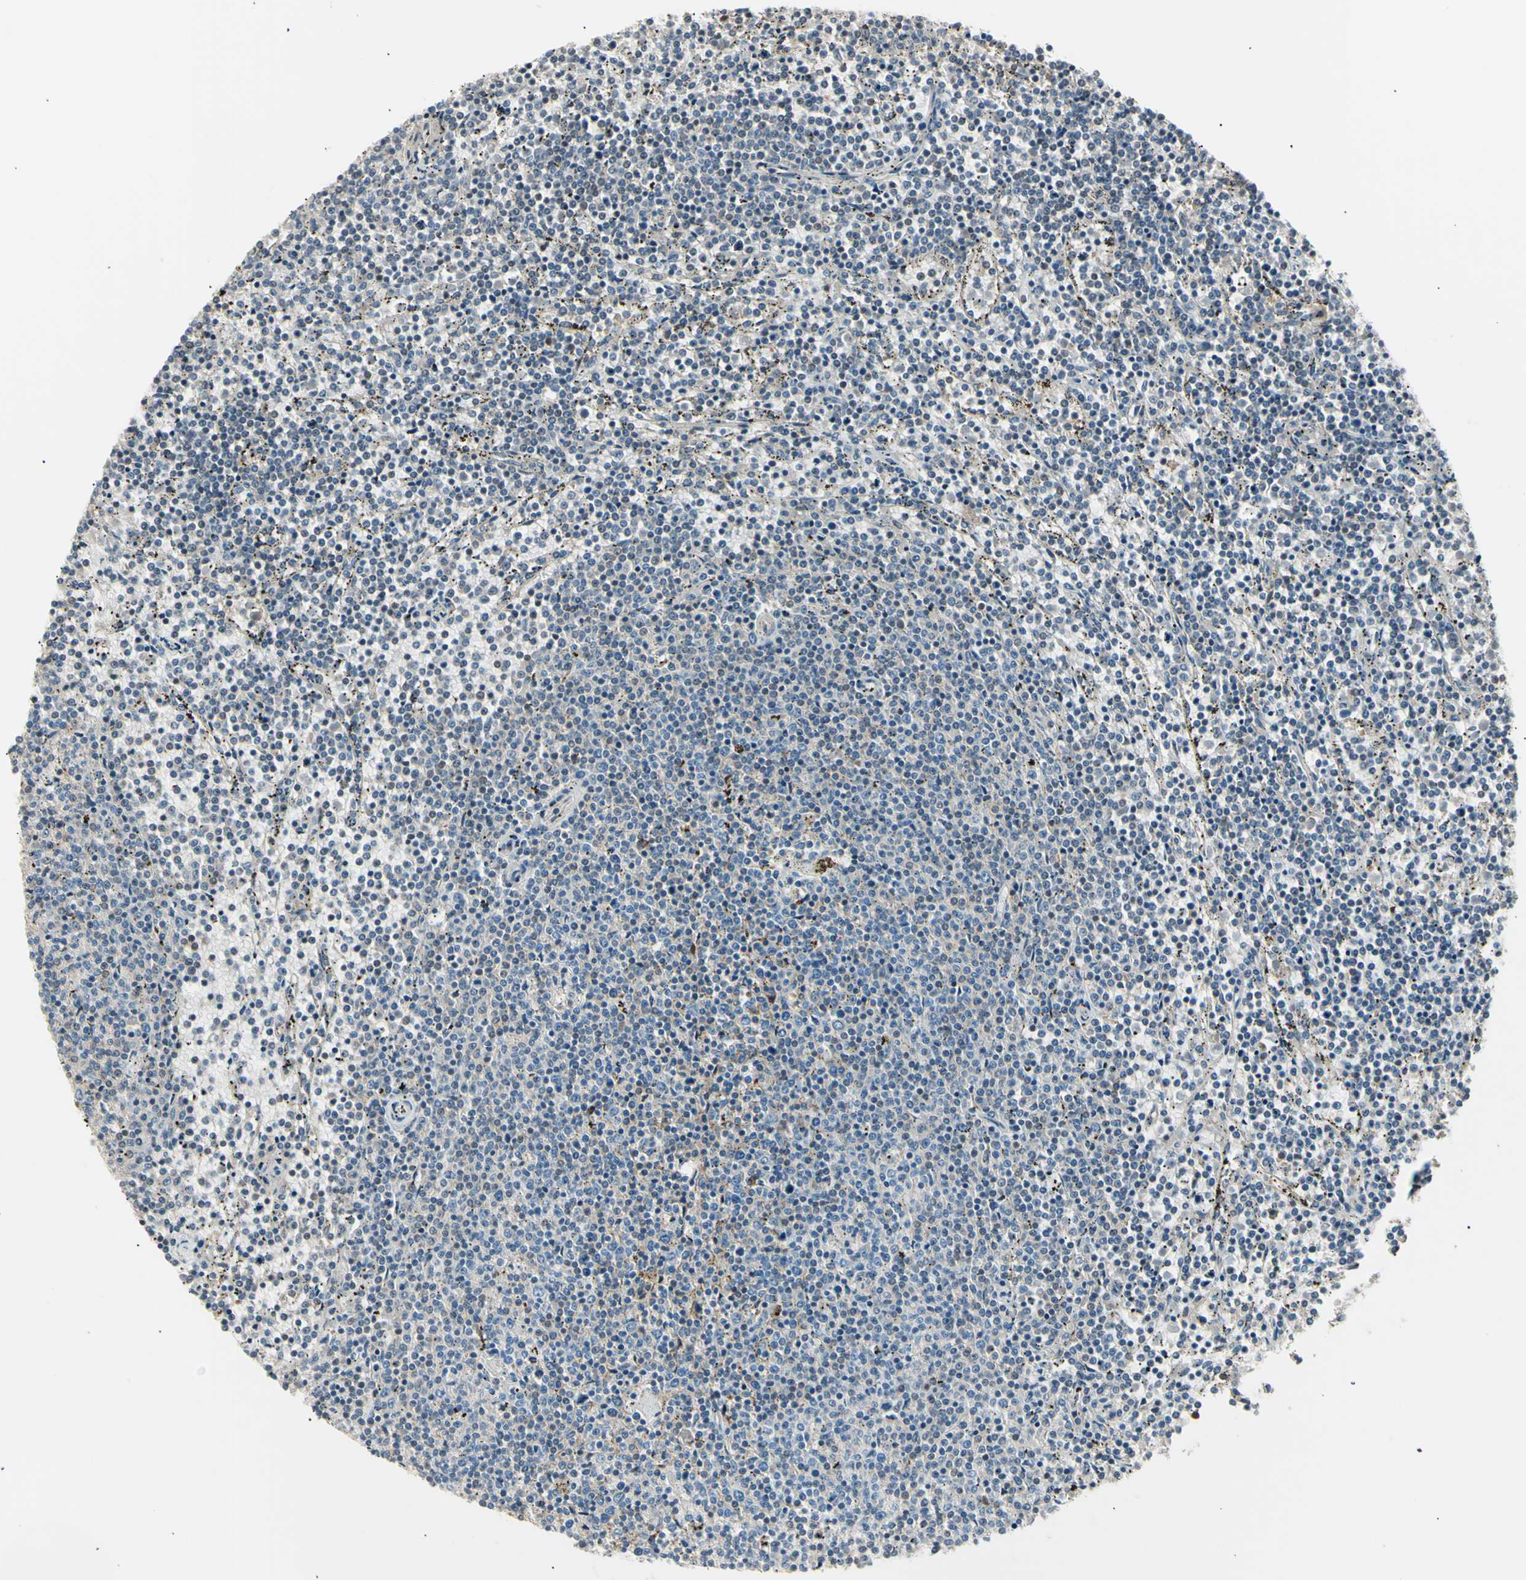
{"staining": {"intensity": "negative", "quantity": "none", "location": "none"}, "tissue": "lymphoma", "cell_type": "Tumor cells", "image_type": "cancer", "snomed": [{"axis": "morphology", "description": "Malignant lymphoma, non-Hodgkin's type, Low grade"}, {"axis": "topography", "description": "Spleen"}], "caption": "Tumor cells are negative for protein expression in human lymphoma.", "gene": "LHPP", "patient": {"sex": "female", "age": 50}}